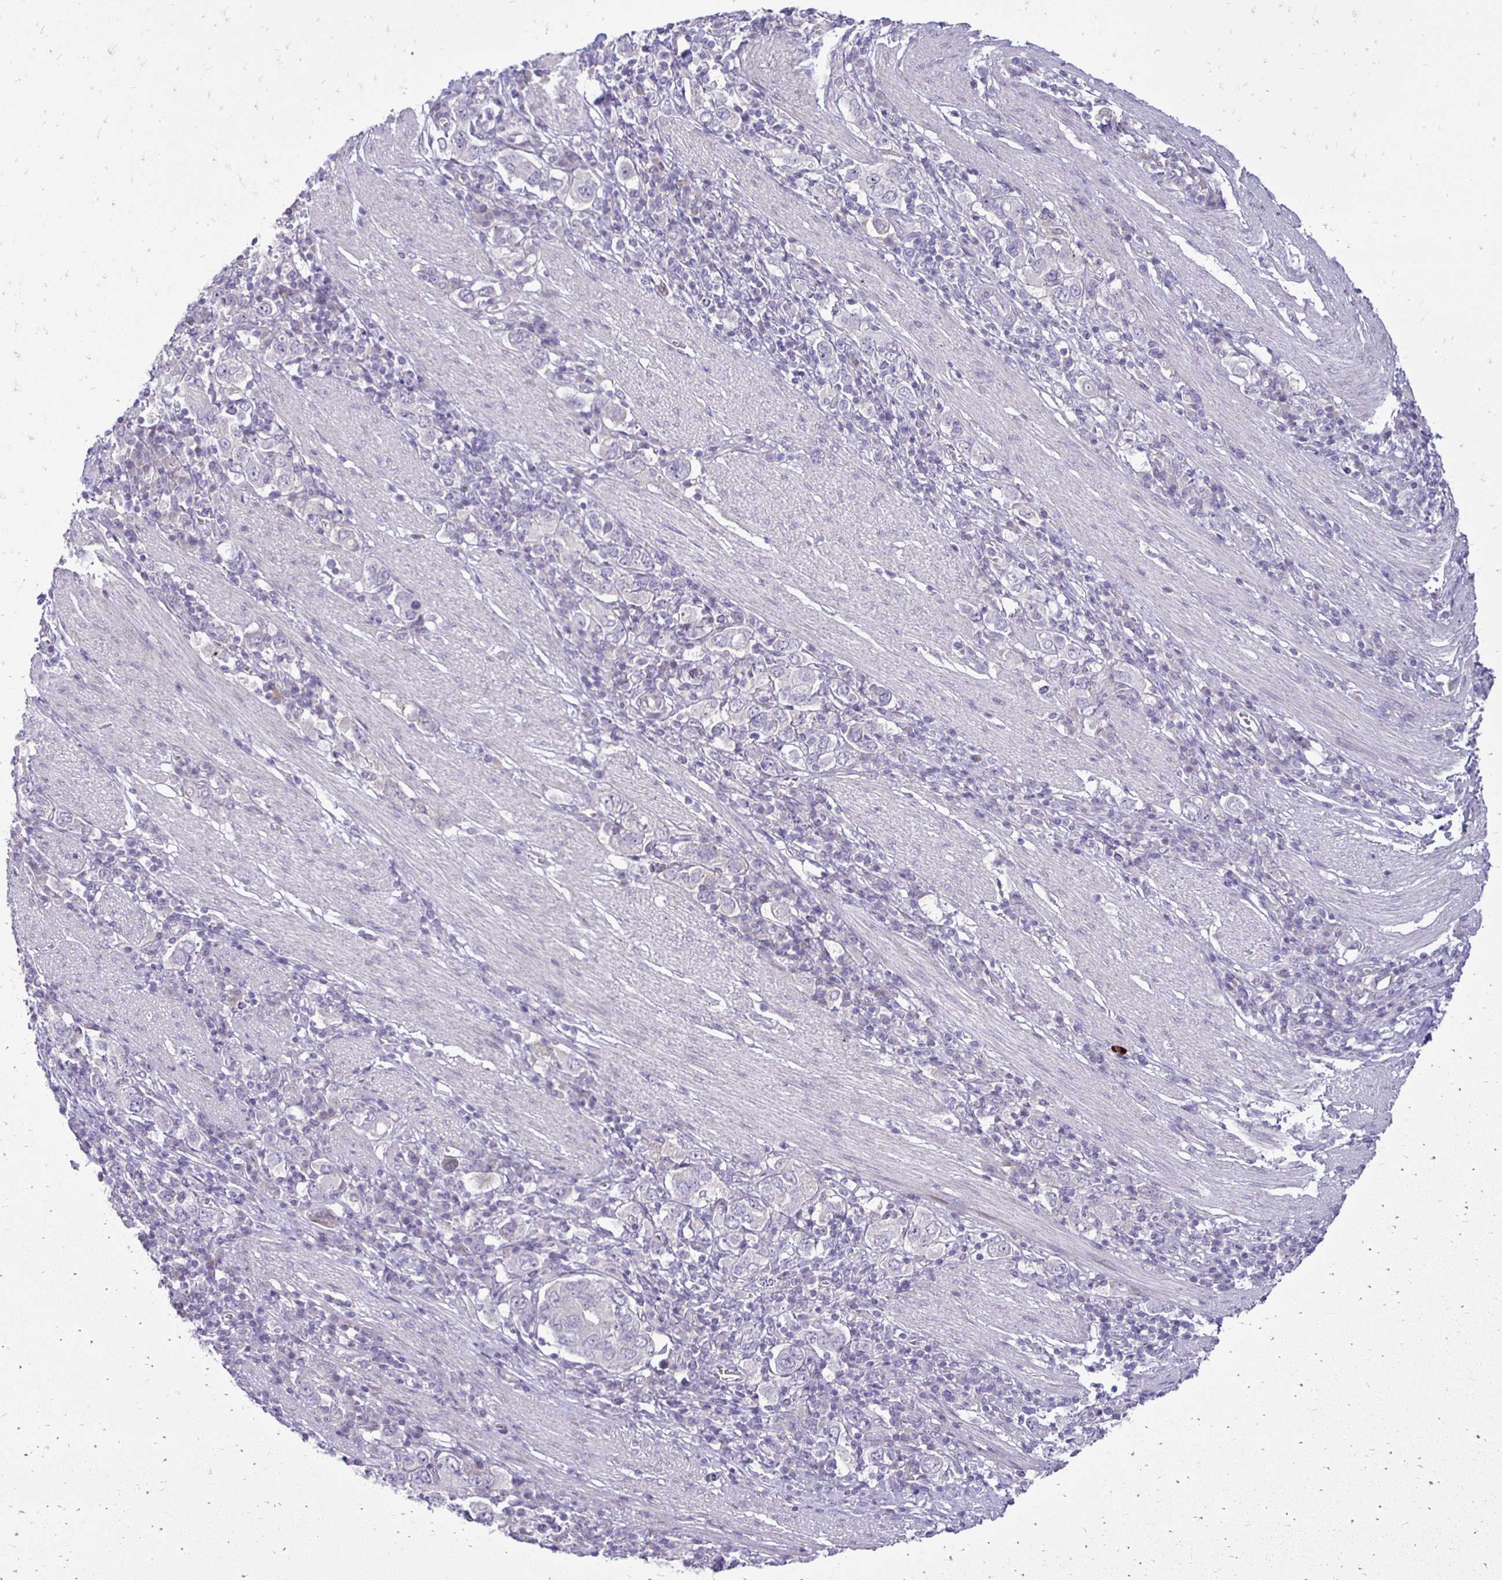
{"staining": {"intensity": "negative", "quantity": "none", "location": "none"}, "tissue": "stomach cancer", "cell_type": "Tumor cells", "image_type": "cancer", "snomed": [{"axis": "morphology", "description": "Adenocarcinoma, NOS"}, {"axis": "topography", "description": "Stomach, upper"}, {"axis": "topography", "description": "Stomach"}], "caption": "High power microscopy histopathology image of an immunohistochemistry (IHC) histopathology image of stomach cancer, revealing no significant positivity in tumor cells.", "gene": "GAS2", "patient": {"sex": "male", "age": 62}}